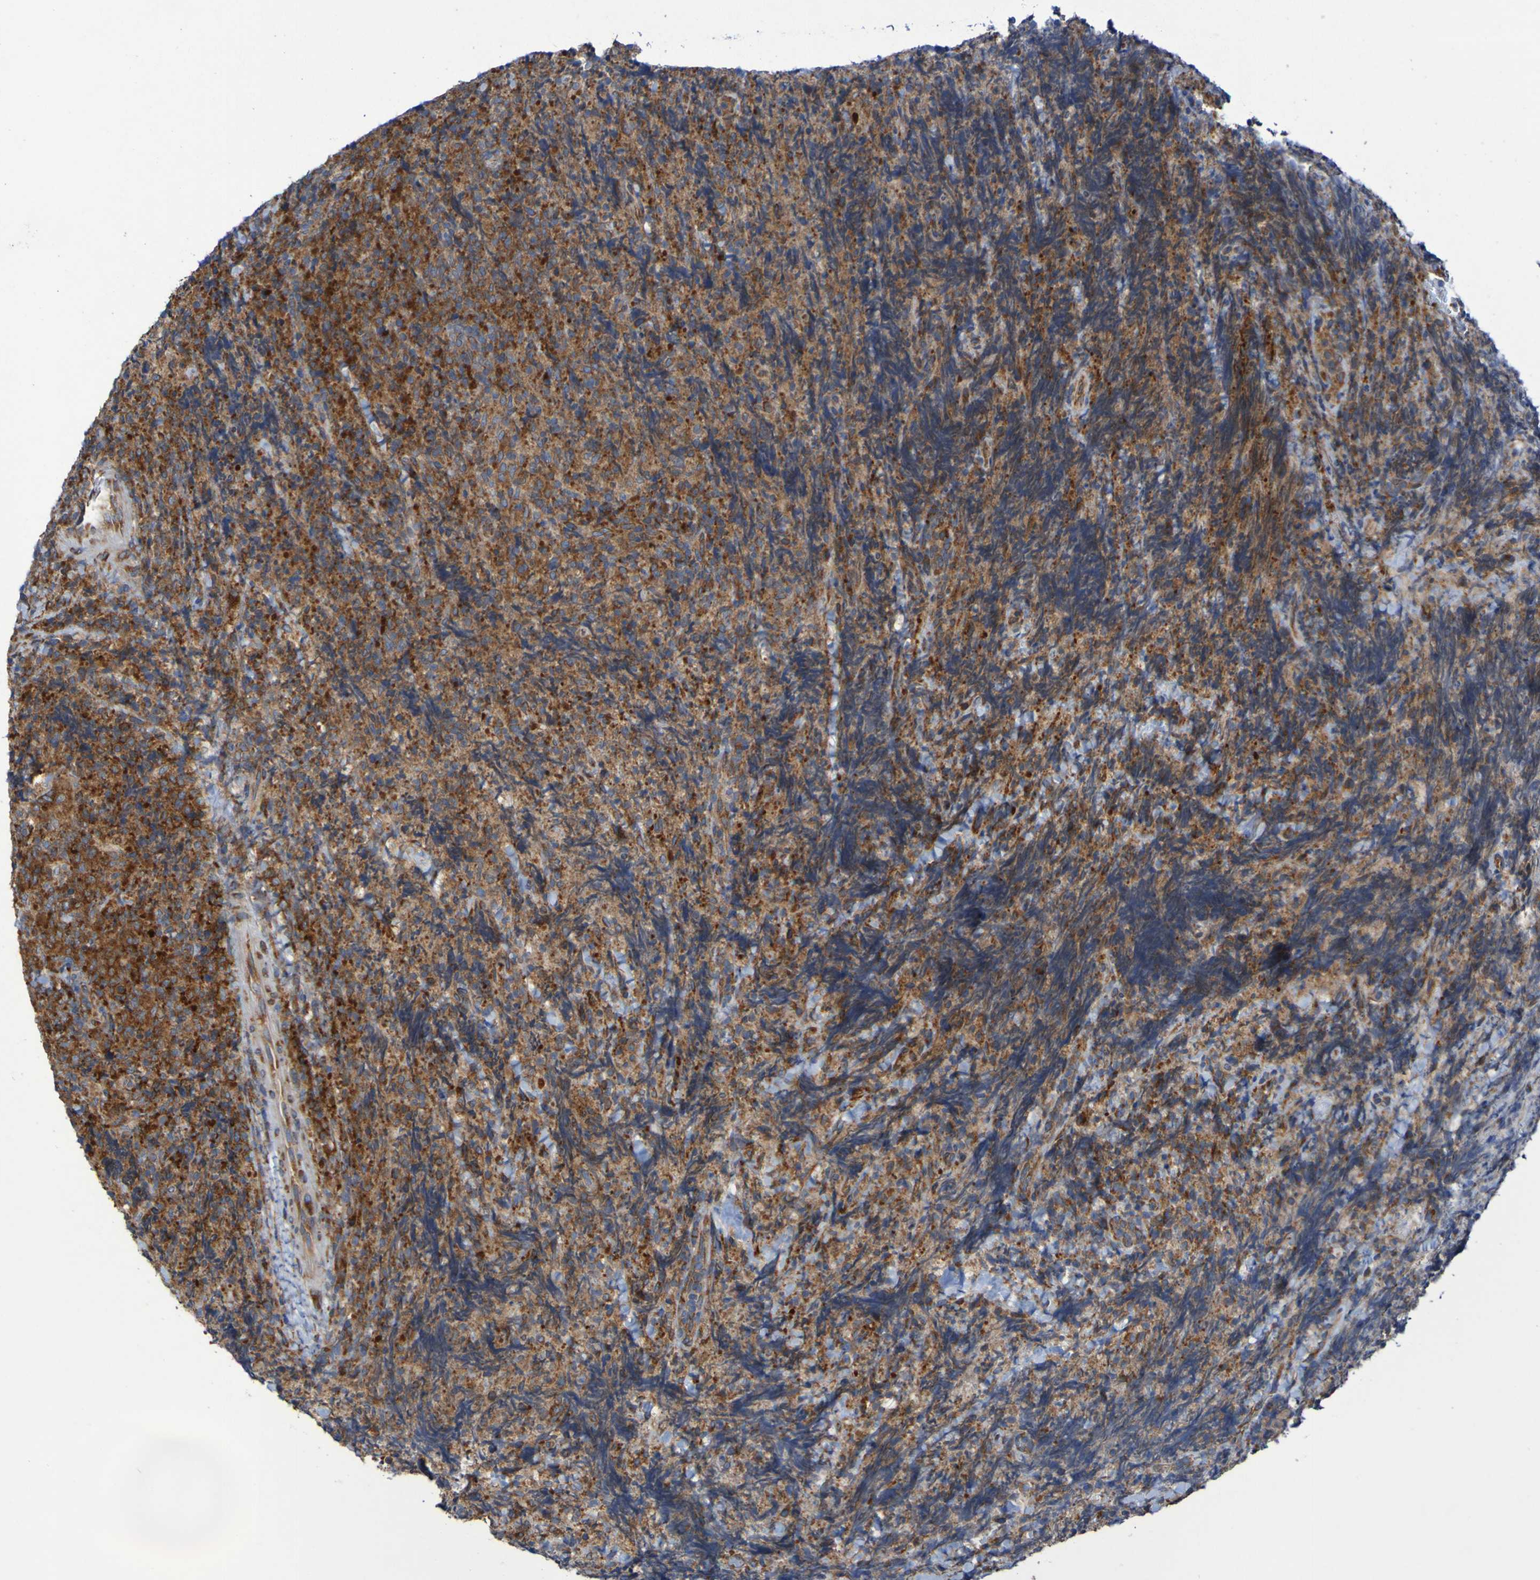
{"staining": {"intensity": "strong", "quantity": ">75%", "location": "cytoplasmic/membranous"}, "tissue": "lymphoma", "cell_type": "Tumor cells", "image_type": "cancer", "snomed": [{"axis": "morphology", "description": "Malignant lymphoma, non-Hodgkin's type, High grade"}, {"axis": "topography", "description": "Tonsil"}], "caption": "Protein staining of high-grade malignant lymphoma, non-Hodgkin's type tissue demonstrates strong cytoplasmic/membranous expression in about >75% of tumor cells. The protein is shown in brown color, while the nuclei are stained blue.", "gene": "FKBP3", "patient": {"sex": "female", "age": 36}}